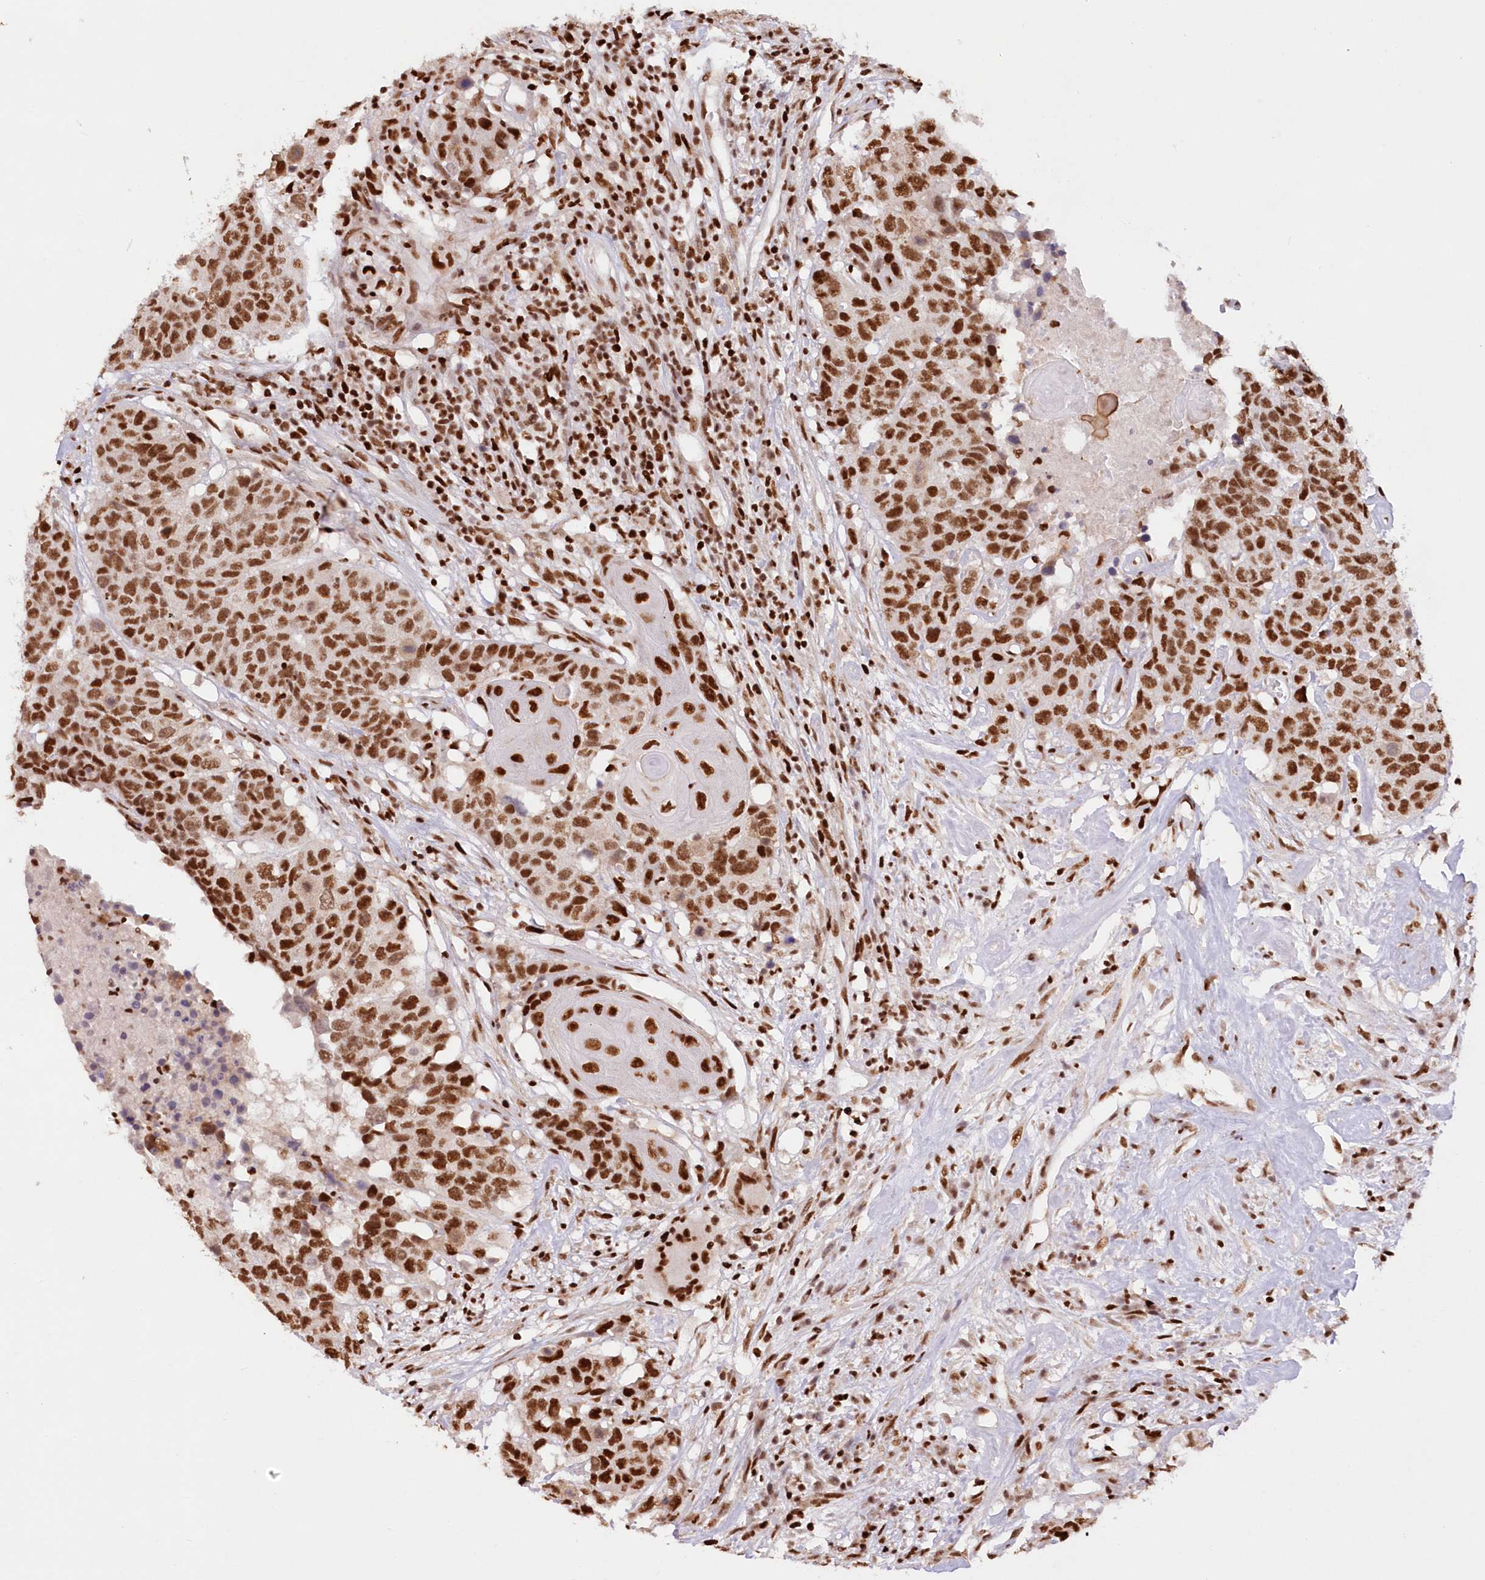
{"staining": {"intensity": "strong", "quantity": ">75%", "location": "nuclear"}, "tissue": "head and neck cancer", "cell_type": "Tumor cells", "image_type": "cancer", "snomed": [{"axis": "morphology", "description": "Squamous cell carcinoma, NOS"}, {"axis": "topography", "description": "Head-Neck"}], "caption": "Brown immunohistochemical staining in squamous cell carcinoma (head and neck) exhibits strong nuclear expression in about >75% of tumor cells.", "gene": "POLR2B", "patient": {"sex": "male", "age": 66}}